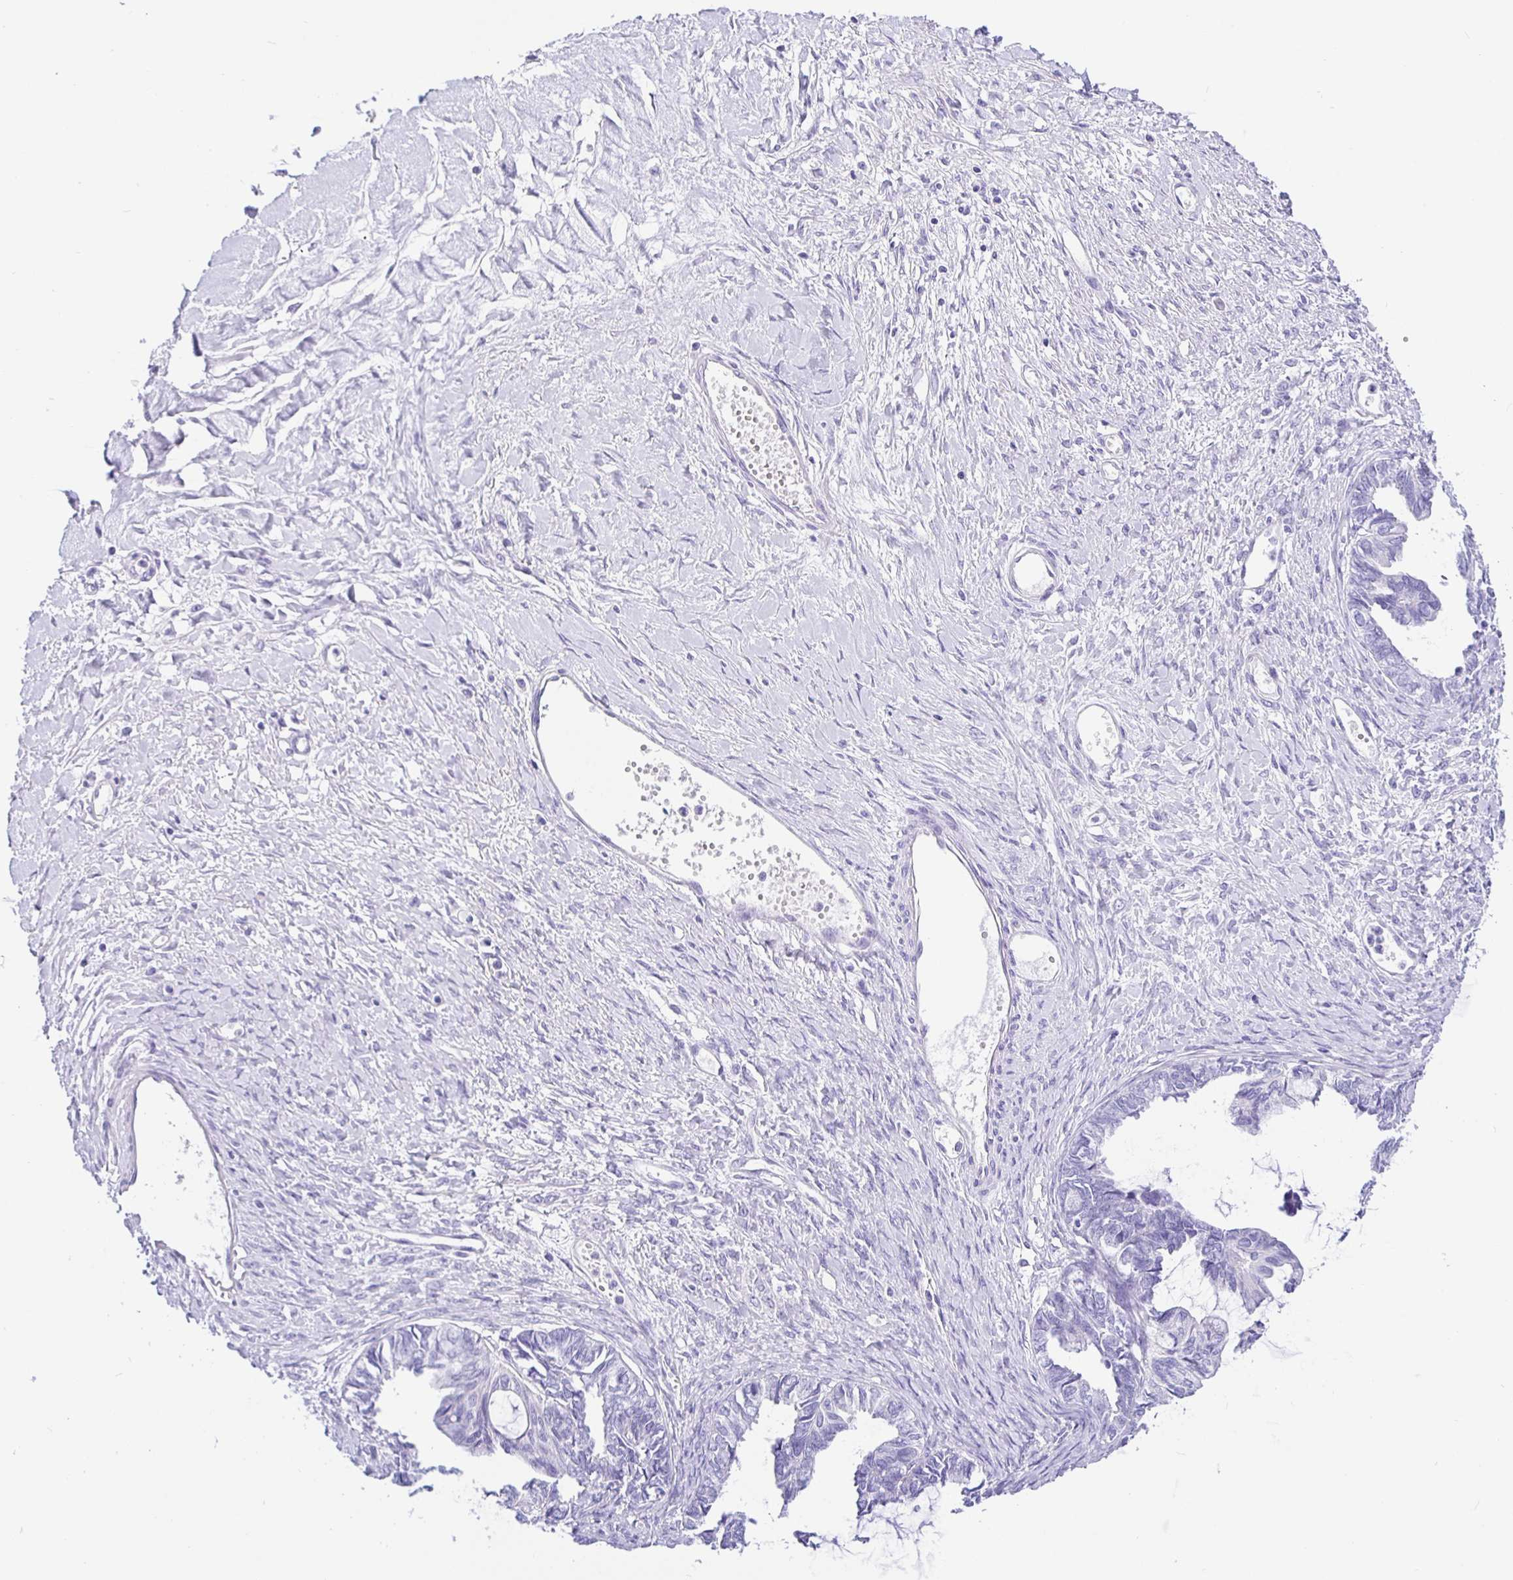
{"staining": {"intensity": "negative", "quantity": "none", "location": "none"}, "tissue": "ovarian cancer", "cell_type": "Tumor cells", "image_type": "cancer", "snomed": [{"axis": "morphology", "description": "Cystadenocarcinoma, mucinous, NOS"}, {"axis": "topography", "description": "Ovary"}], "caption": "Ovarian cancer (mucinous cystadenocarcinoma) was stained to show a protein in brown. There is no significant staining in tumor cells.", "gene": "PRAMEF19", "patient": {"sex": "female", "age": 61}}